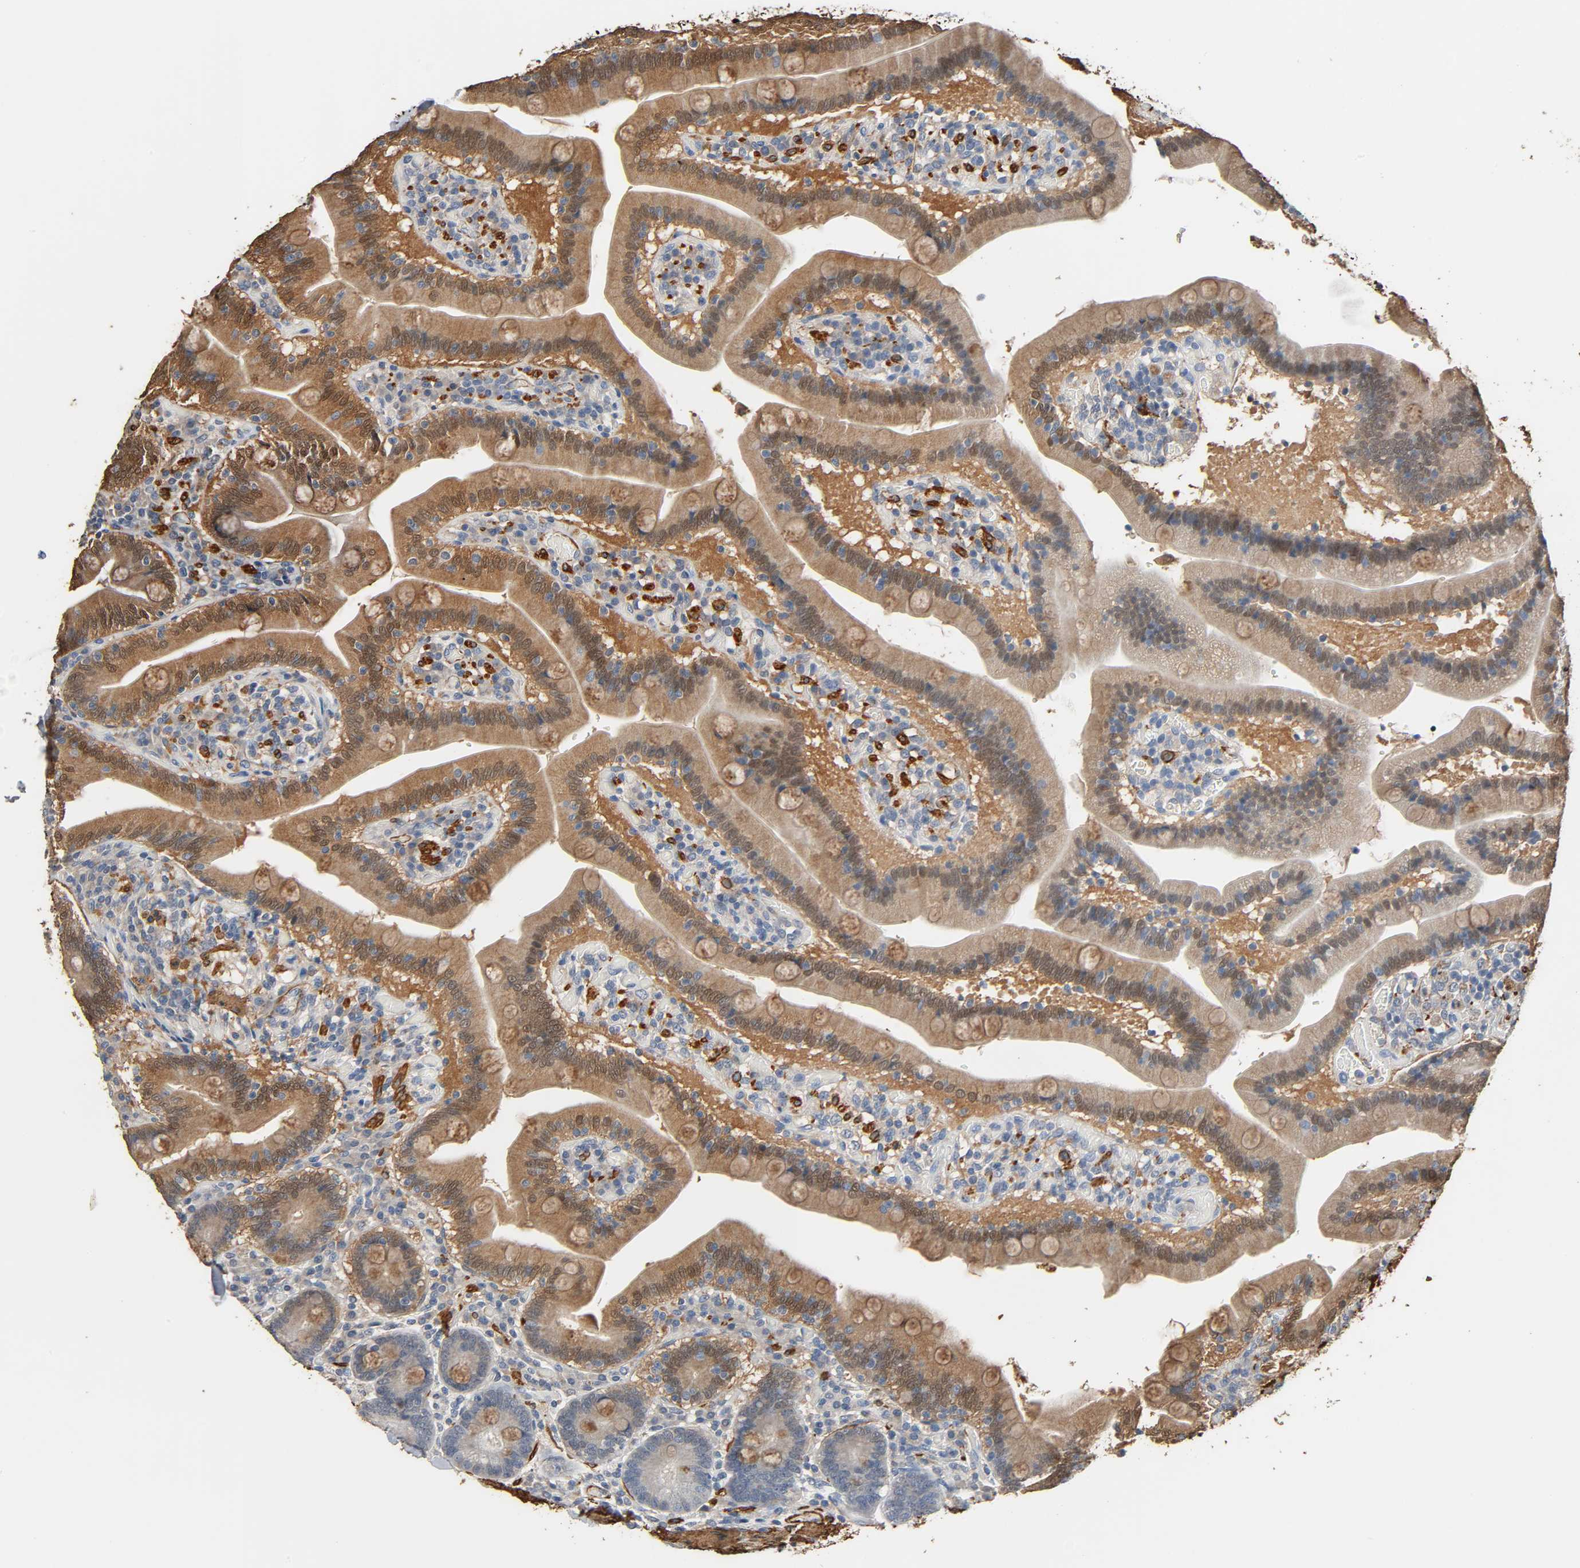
{"staining": {"intensity": "moderate", "quantity": ">75%", "location": "cytoplasmic/membranous,nuclear"}, "tissue": "duodenum", "cell_type": "Glandular cells", "image_type": "normal", "snomed": [{"axis": "morphology", "description": "Normal tissue, NOS"}, {"axis": "topography", "description": "Duodenum"}], "caption": "Duodenum stained with DAB immunohistochemistry shows medium levels of moderate cytoplasmic/membranous,nuclear positivity in approximately >75% of glandular cells. (Stains: DAB (3,3'-diaminobenzidine) in brown, nuclei in blue, Microscopy: brightfield microscopy at high magnification).", "gene": "GSTA1", "patient": {"sex": "male", "age": 66}}